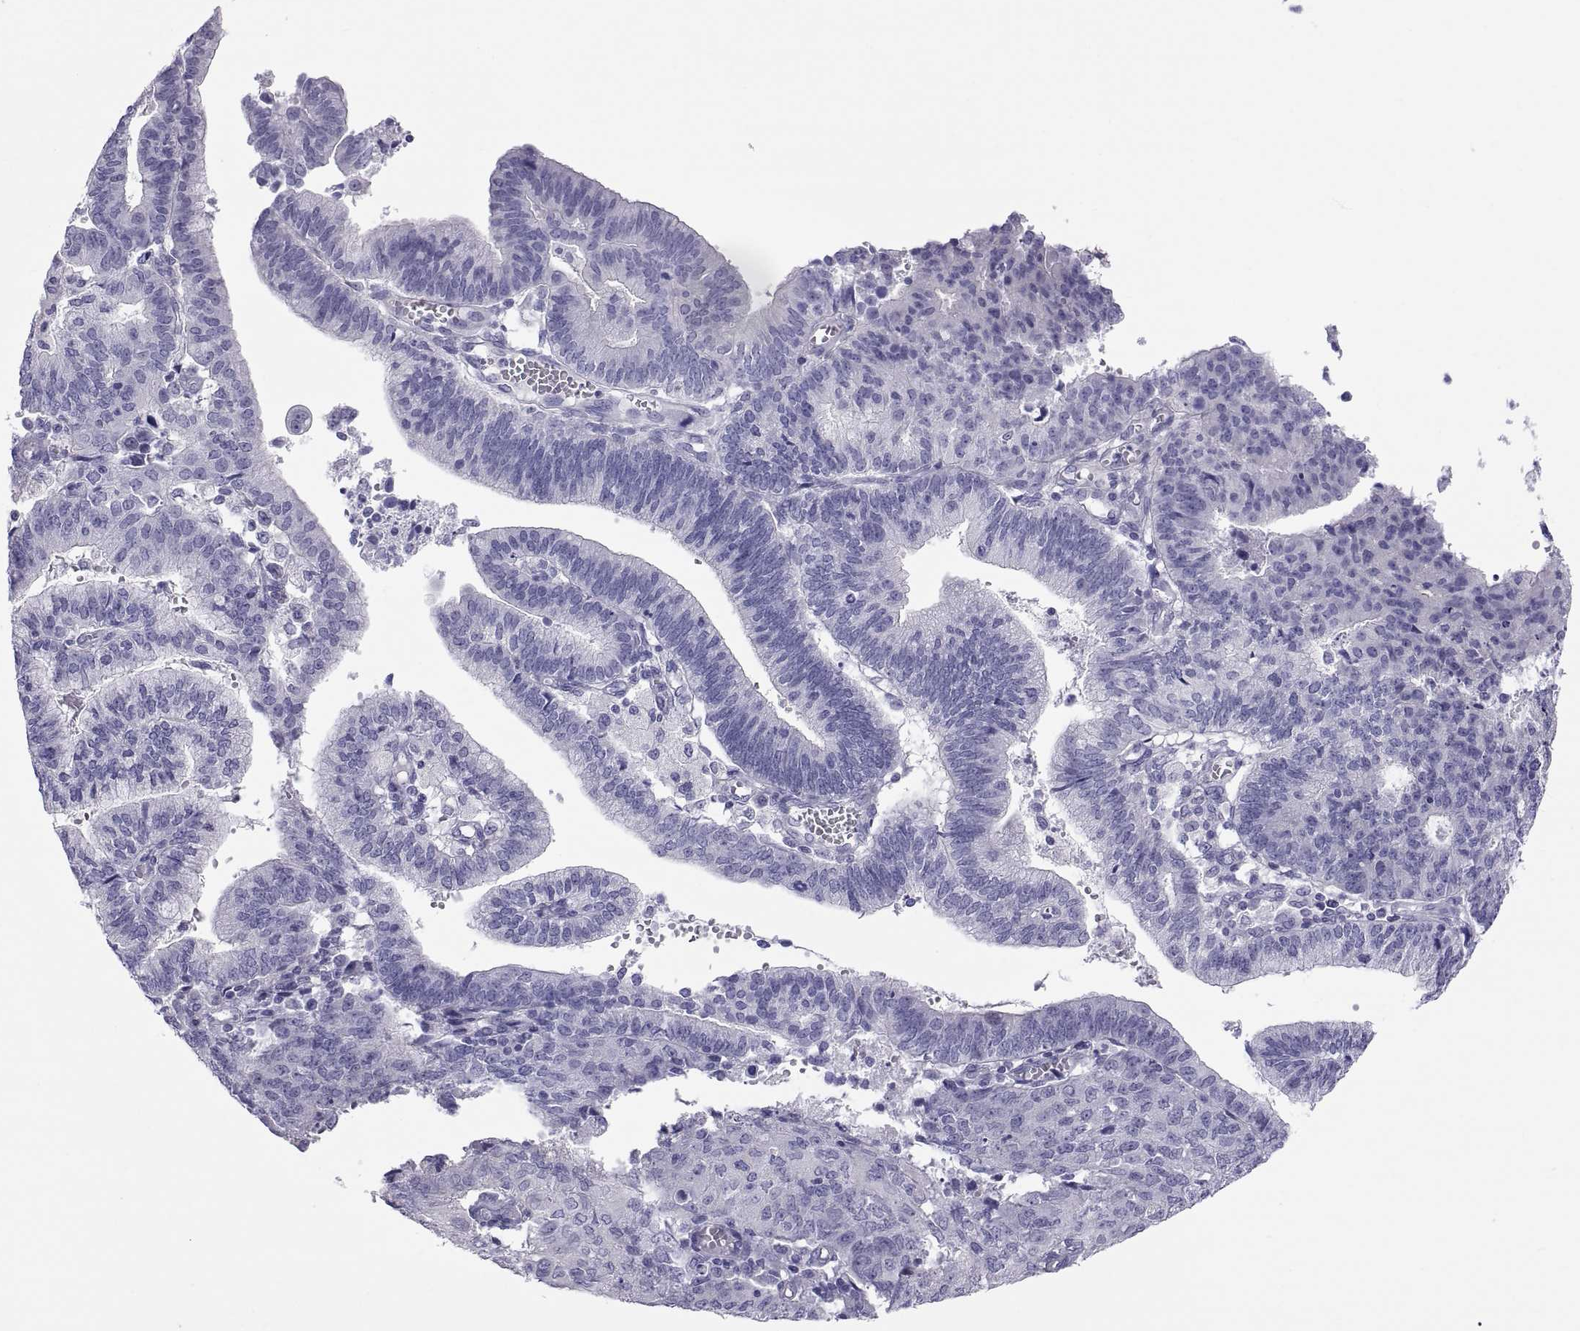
{"staining": {"intensity": "negative", "quantity": "none", "location": "none"}, "tissue": "endometrial cancer", "cell_type": "Tumor cells", "image_type": "cancer", "snomed": [{"axis": "morphology", "description": "Adenocarcinoma, NOS"}, {"axis": "topography", "description": "Endometrium"}], "caption": "IHC photomicrograph of neoplastic tissue: endometrial cancer (adenocarcinoma) stained with DAB (3,3'-diaminobenzidine) exhibits no significant protein expression in tumor cells.", "gene": "RNASE12", "patient": {"sex": "female", "age": 82}}